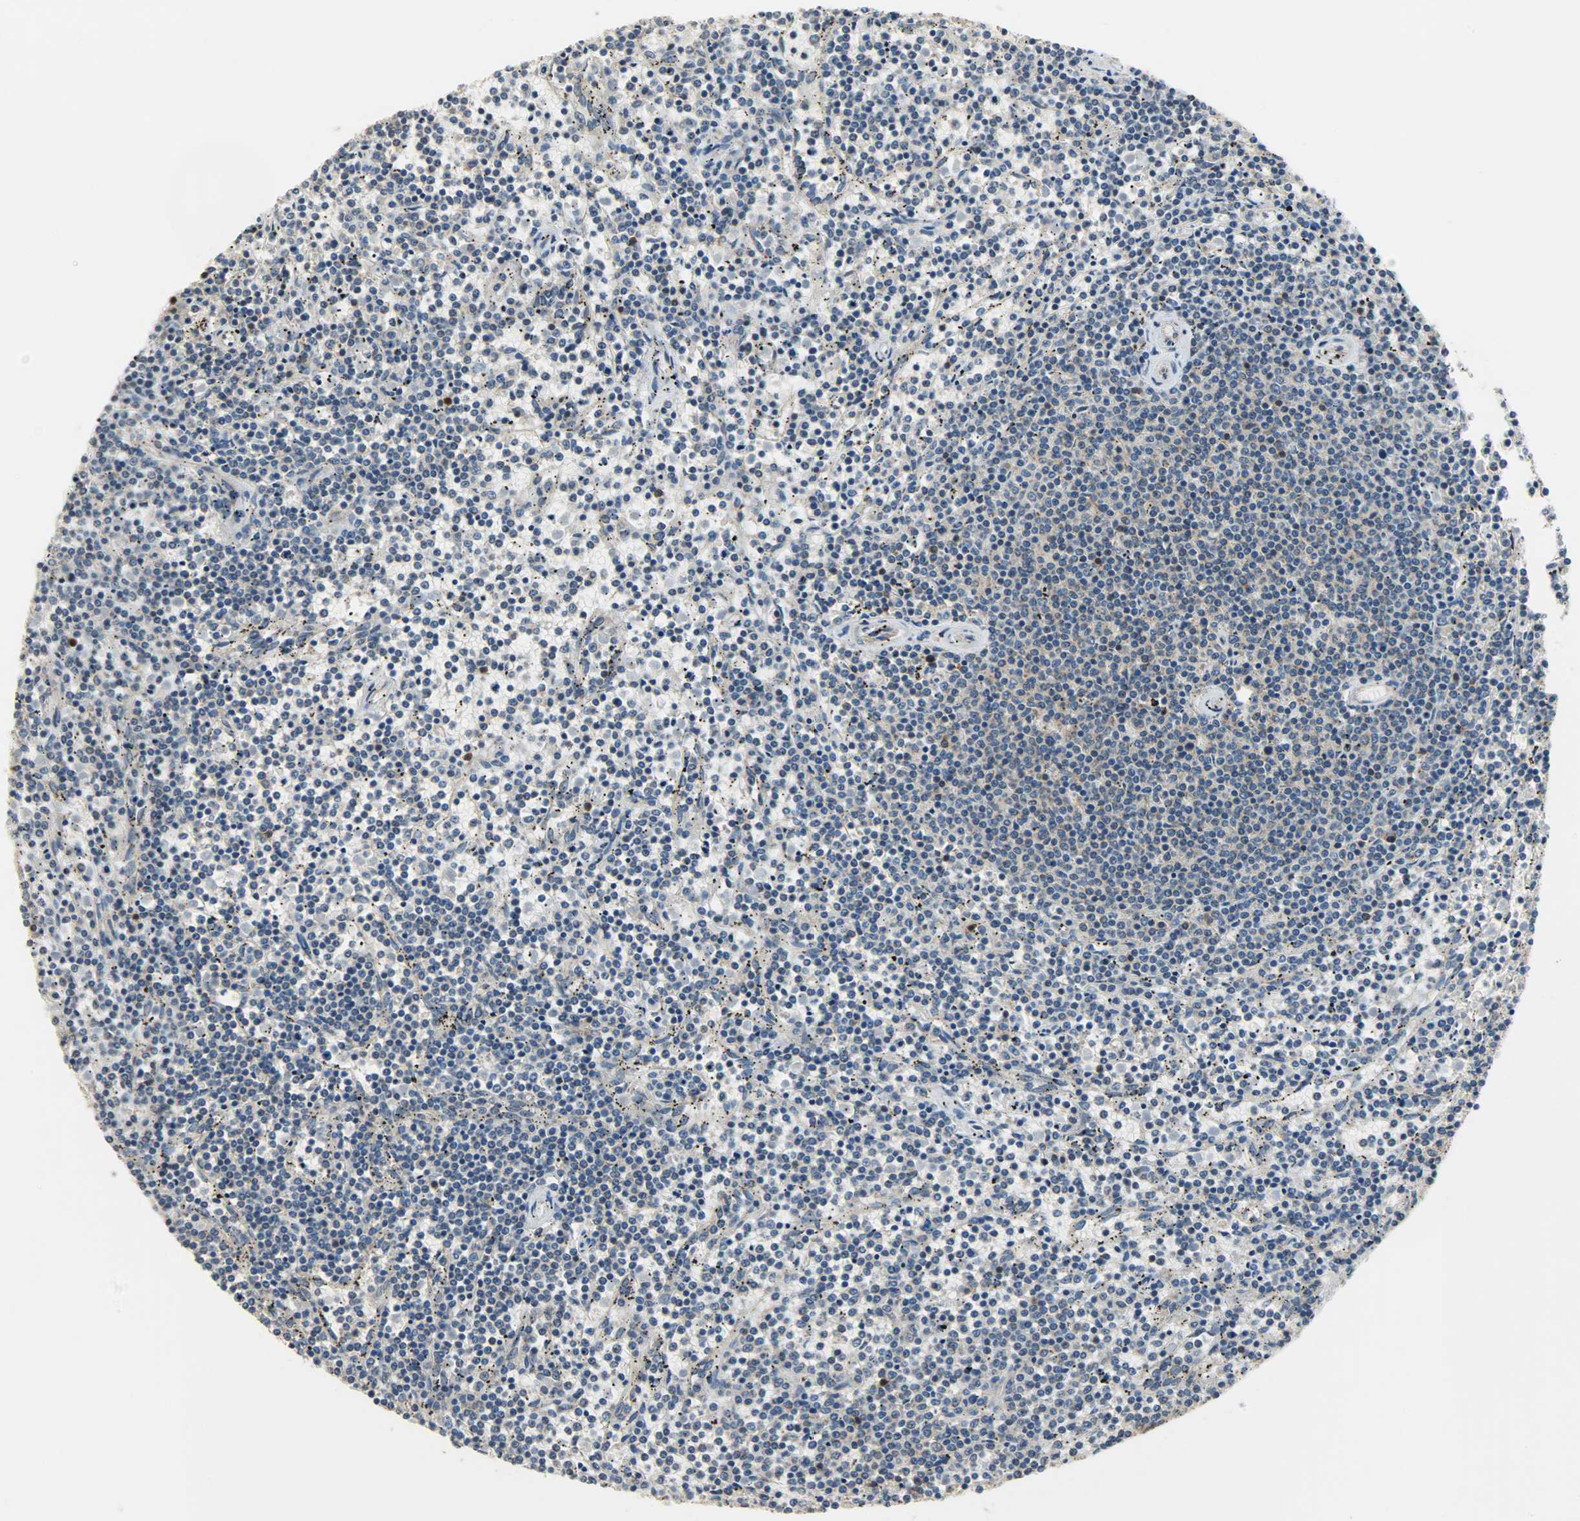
{"staining": {"intensity": "weak", "quantity": "25%-75%", "location": "cytoplasmic/membranous"}, "tissue": "lymphoma", "cell_type": "Tumor cells", "image_type": "cancer", "snomed": [{"axis": "morphology", "description": "Malignant lymphoma, non-Hodgkin's type, Low grade"}, {"axis": "topography", "description": "Spleen"}], "caption": "The histopathology image exhibits staining of lymphoma, revealing weak cytoplasmic/membranous protein expression (brown color) within tumor cells.", "gene": "C1orf198", "patient": {"sex": "female", "age": 50}}